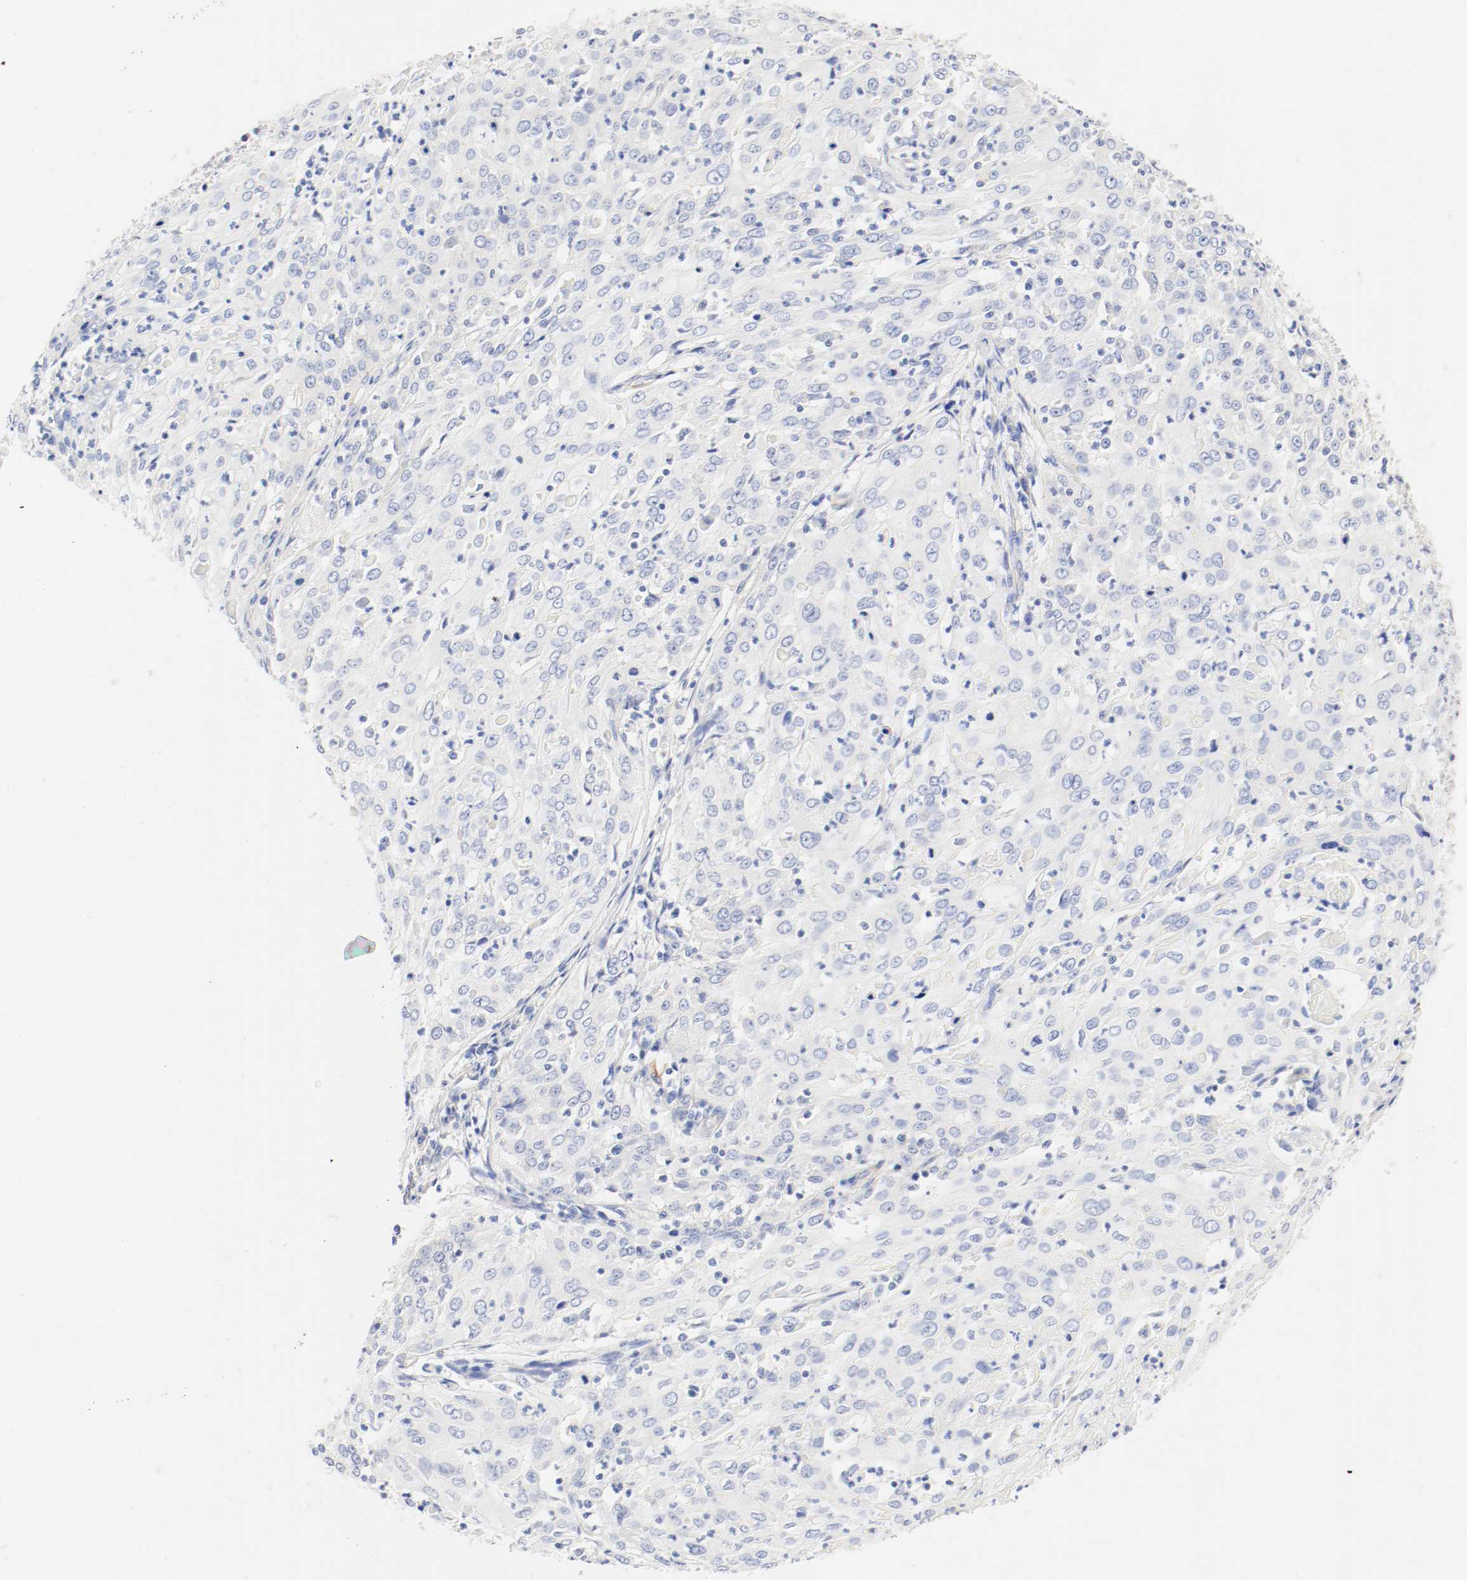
{"staining": {"intensity": "negative", "quantity": "none", "location": "none"}, "tissue": "cervical cancer", "cell_type": "Tumor cells", "image_type": "cancer", "snomed": [{"axis": "morphology", "description": "Squamous cell carcinoma, NOS"}, {"axis": "topography", "description": "Cervix"}], "caption": "There is no significant staining in tumor cells of cervical cancer (squamous cell carcinoma).", "gene": "GIT1", "patient": {"sex": "female", "age": 39}}